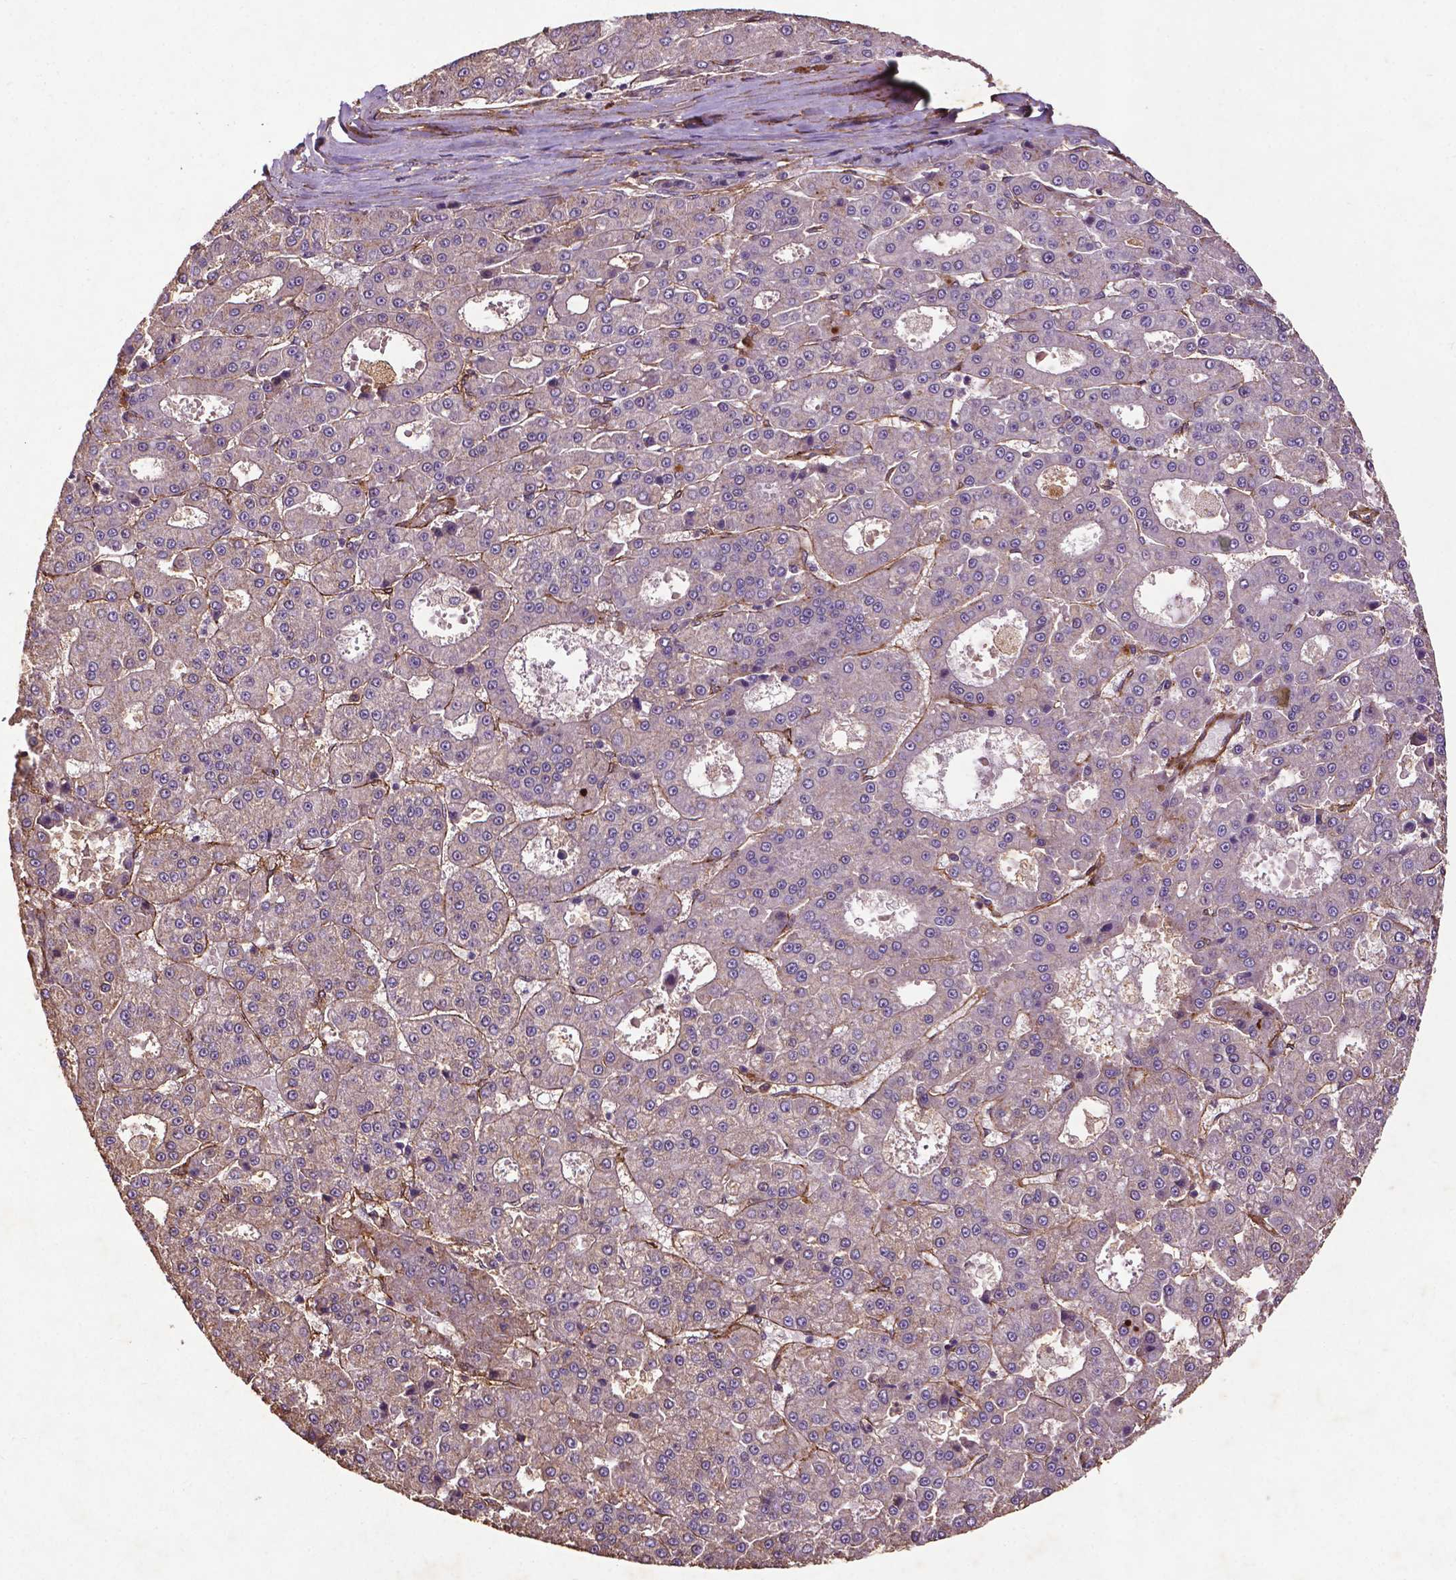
{"staining": {"intensity": "negative", "quantity": "none", "location": "none"}, "tissue": "liver cancer", "cell_type": "Tumor cells", "image_type": "cancer", "snomed": [{"axis": "morphology", "description": "Carcinoma, Hepatocellular, NOS"}, {"axis": "topography", "description": "Liver"}], "caption": "IHC image of neoplastic tissue: liver cancer (hepatocellular carcinoma) stained with DAB shows no significant protein expression in tumor cells.", "gene": "RRAS", "patient": {"sex": "male", "age": 70}}